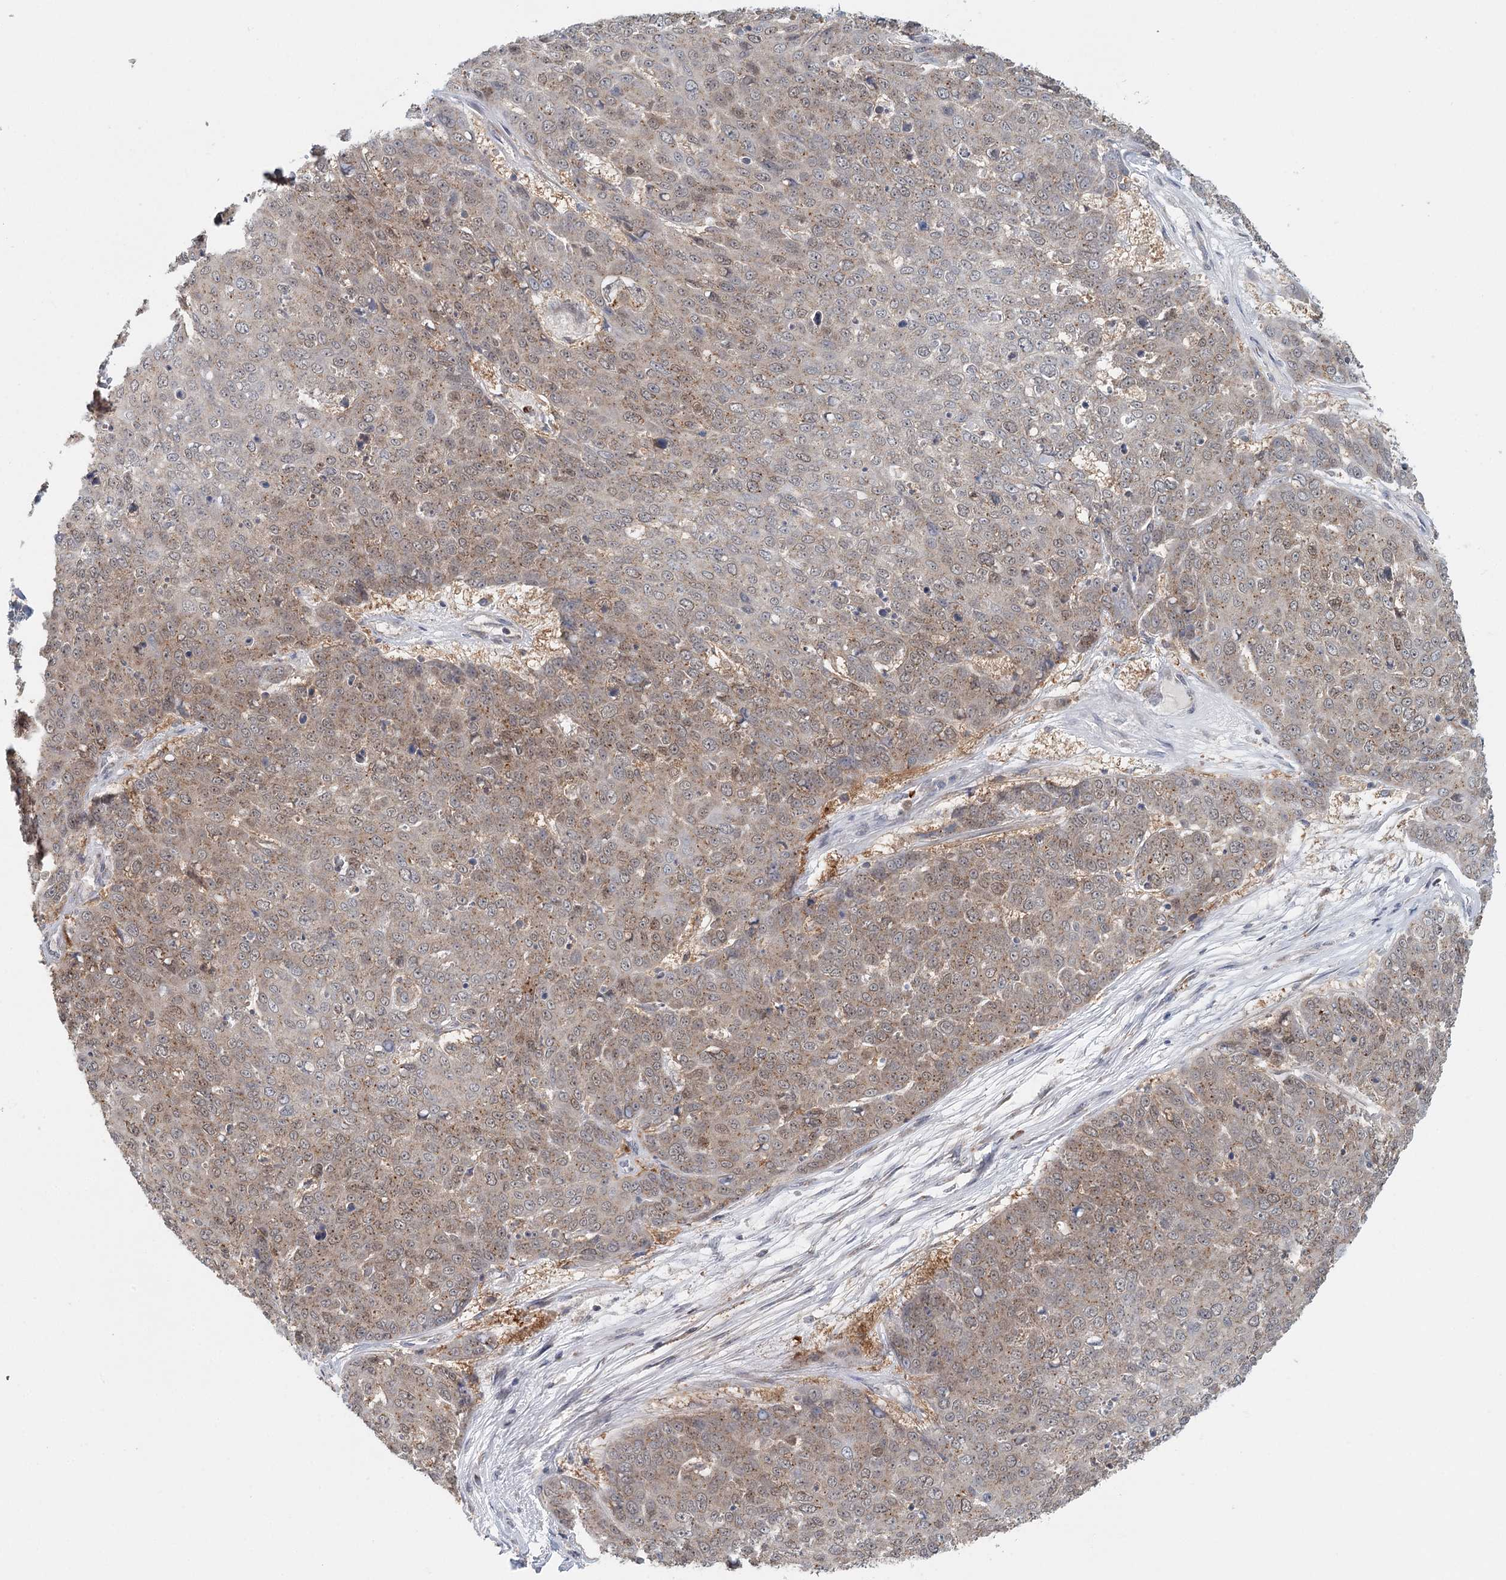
{"staining": {"intensity": "moderate", "quantity": "25%-75%", "location": "cytoplasmic/membranous"}, "tissue": "skin cancer", "cell_type": "Tumor cells", "image_type": "cancer", "snomed": [{"axis": "morphology", "description": "Squamous cell carcinoma, NOS"}, {"axis": "topography", "description": "Skin"}], "caption": "Approximately 25%-75% of tumor cells in skin cancer (squamous cell carcinoma) exhibit moderate cytoplasmic/membranous protein expression as visualized by brown immunohistochemical staining.", "gene": "ADK", "patient": {"sex": "male", "age": 71}}